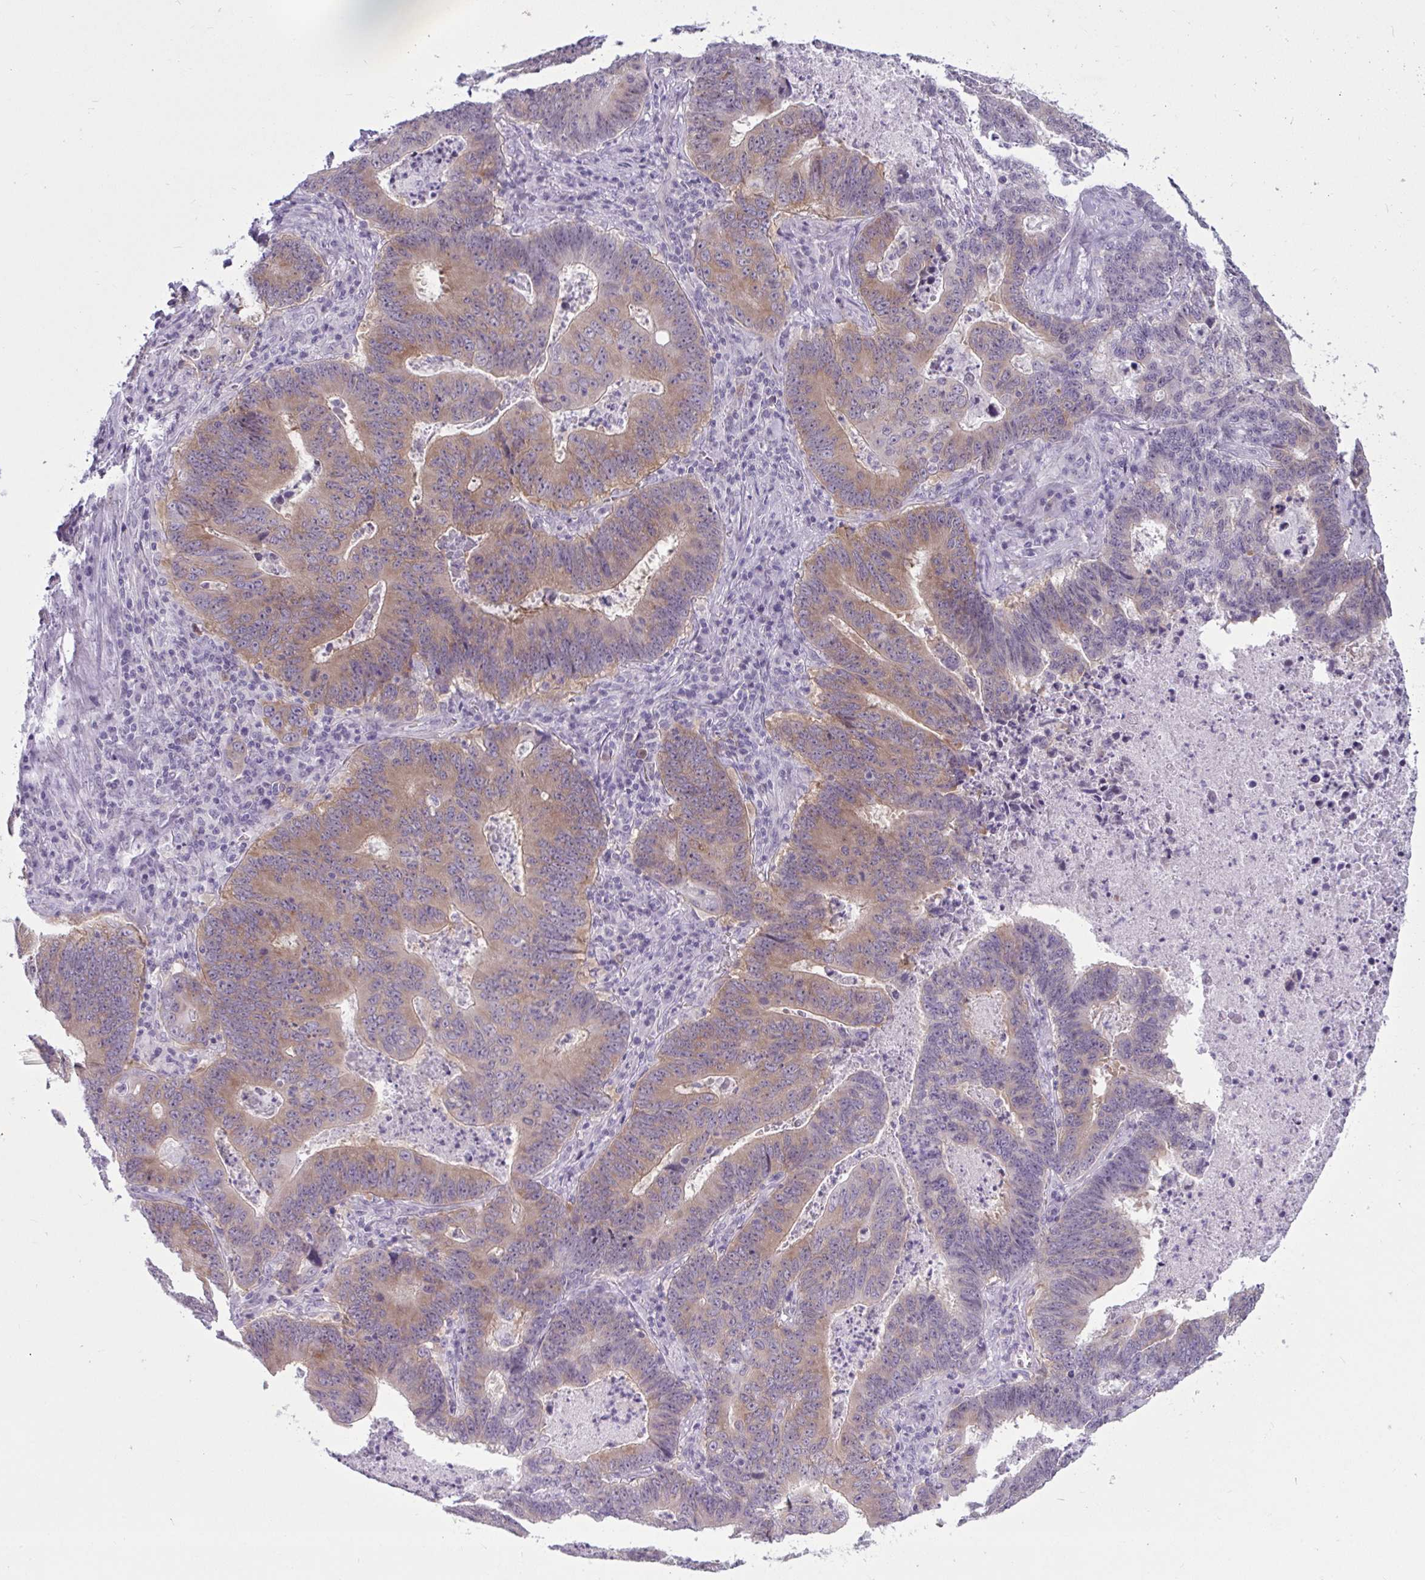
{"staining": {"intensity": "moderate", "quantity": ">75%", "location": "cytoplasmic/membranous"}, "tissue": "lung cancer", "cell_type": "Tumor cells", "image_type": "cancer", "snomed": [{"axis": "morphology", "description": "Aneuploidy"}, {"axis": "morphology", "description": "Adenocarcinoma, NOS"}, {"axis": "morphology", "description": "Adenocarcinoma primary or metastatic"}, {"axis": "topography", "description": "Lung"}], "caption": "Protein expression analysis of human lung cancer reveals moderate cytoplasmic/membranous staining in approximately >75% of tumor cells.", "gene": "TBC1D4", "patient": {"sex": "female", "age": 75}}